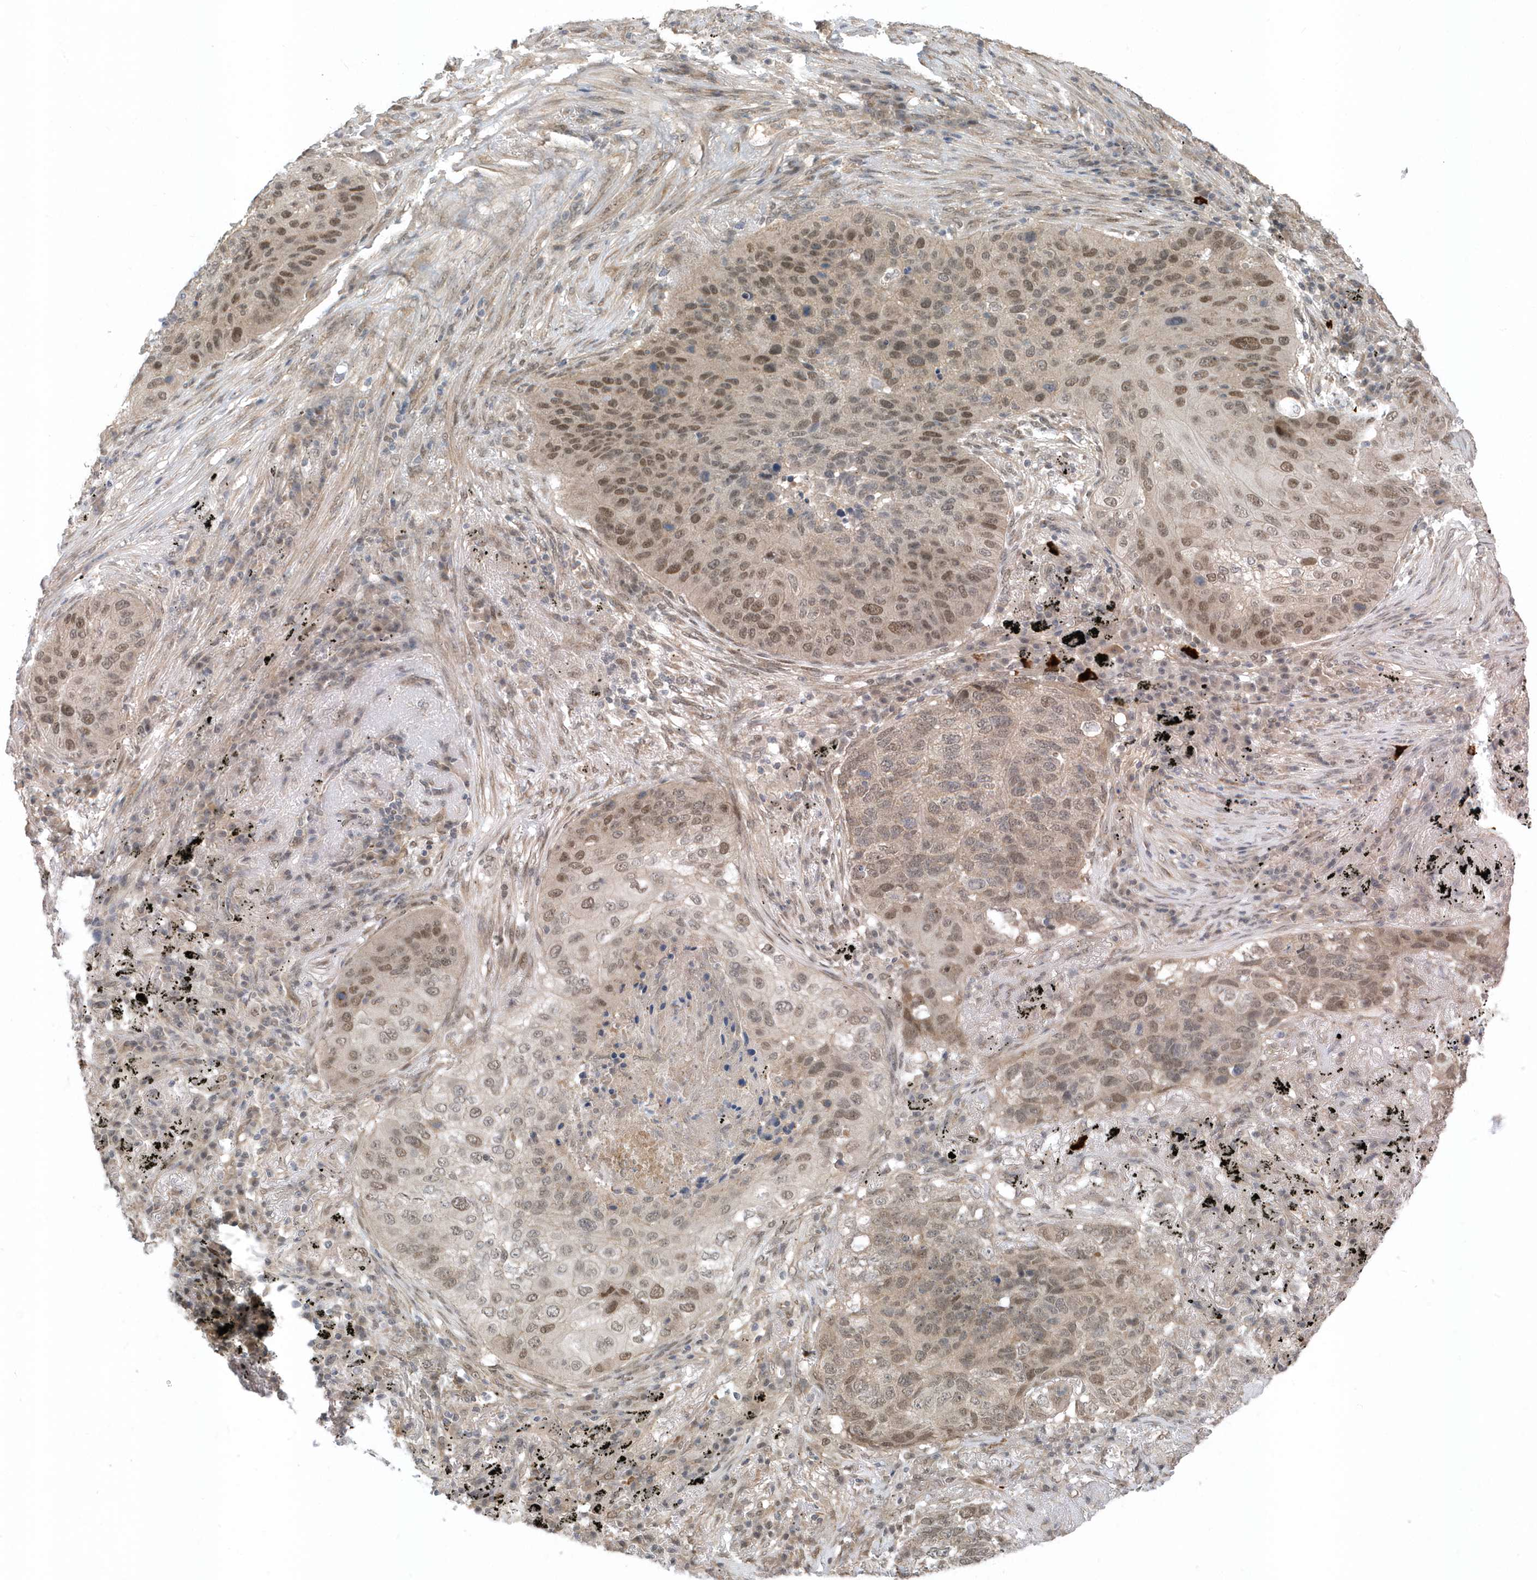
{"staining": {"intensity": "moderate", "quantity": ">75%", "location": "nuclear"}, "tissue": "lung cancer", "cell_type": "Tumor cells", "image_type": "cancer", "snomed": [{"axis": "morphology", "description": "Squamous cell carcinoma, NOS"}, {"axis": "topography", "description": "Lung"}], "caption": "This is a histology image of IHC staining of lung cancer (squamous cell carcinoma), which shows moderate staining in the nuclear of tumor cells.", "gene": "USP53", "patient": {"sex": "female", "age": 63}}